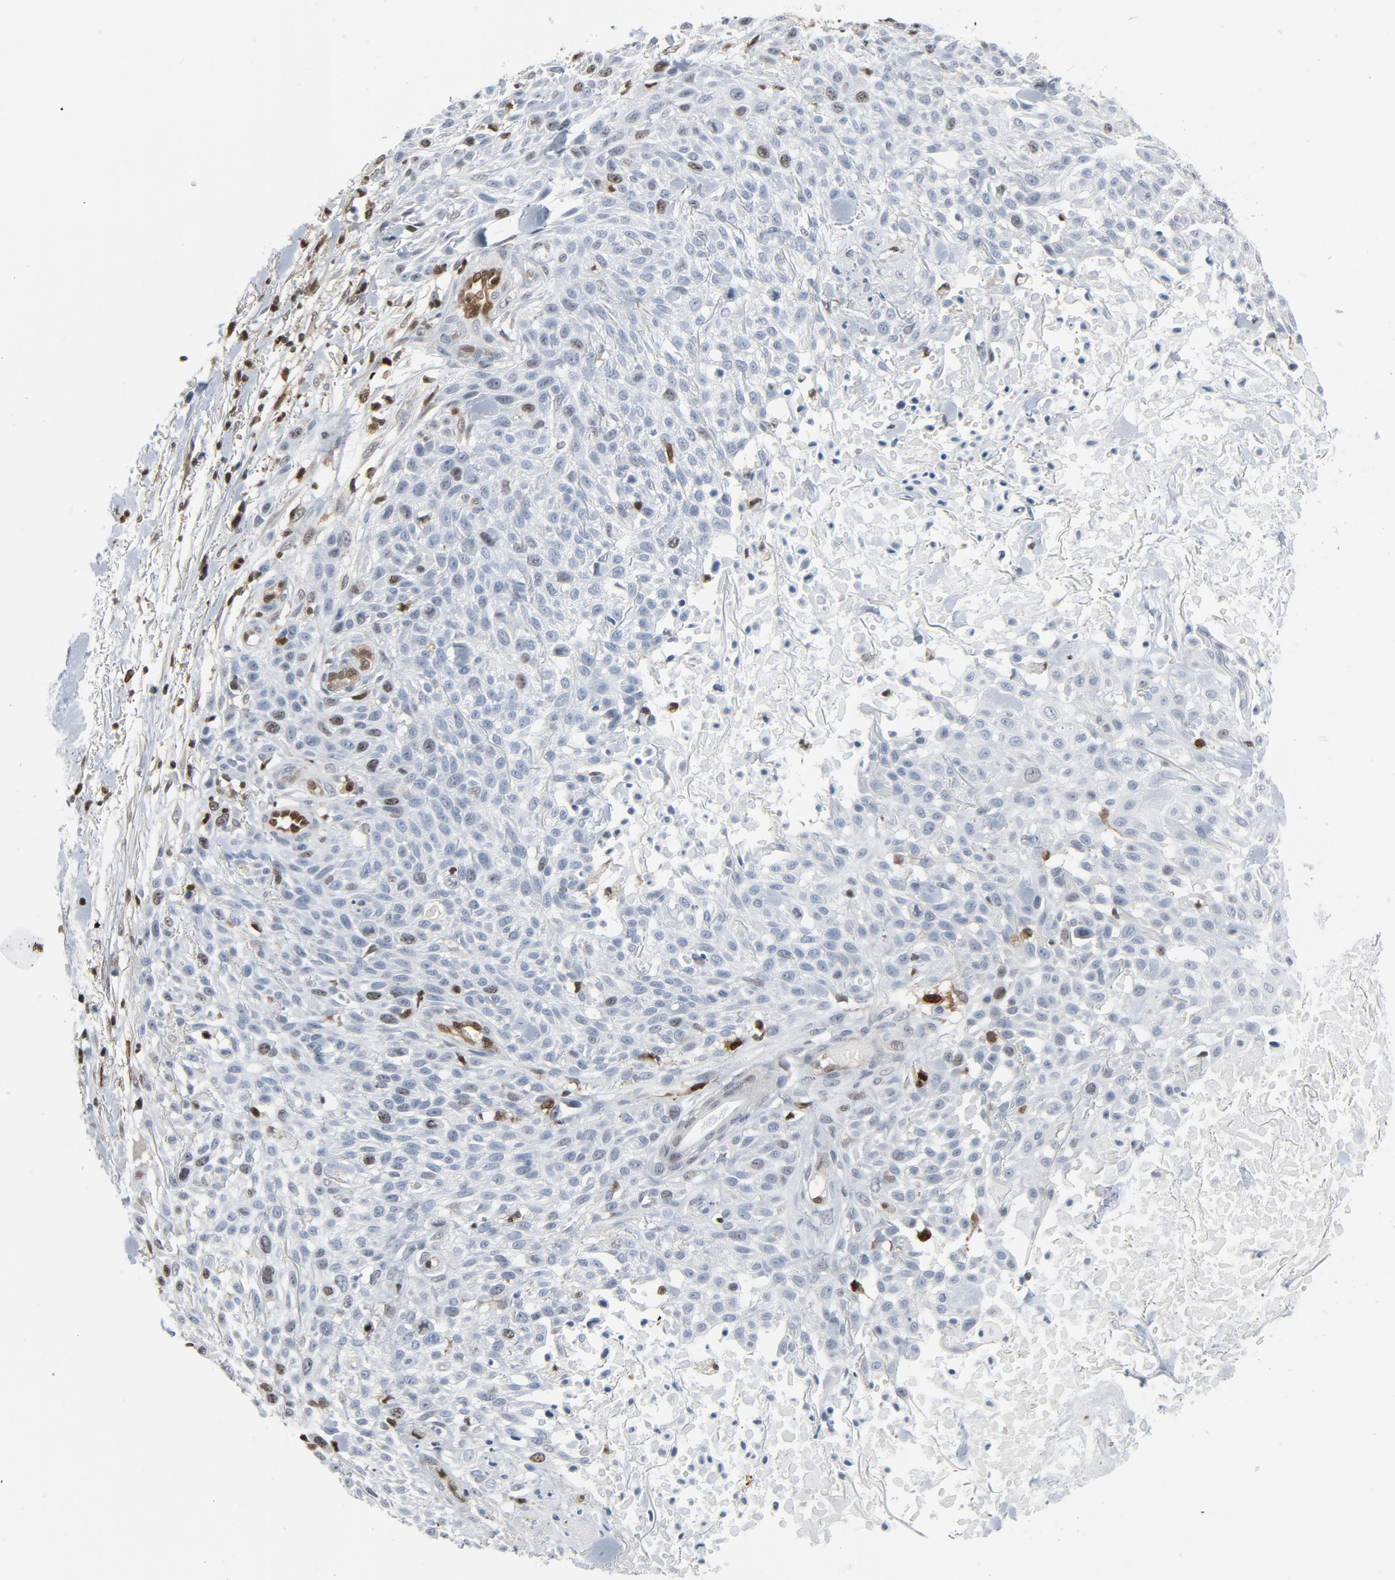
{"staining": {"intensity": "negative", "quantity": "none", "location": "none"}, "tissue": "skin cancer", "cell_type": "Tumor cells", "image_type": "cancer", "snomed": [{"axis": "morphology", "description": "Squamous cell carcinoma, NOS"}, {"axis": "topography", "description": "Skin"}], "caption": "A photomicrograph of human squamous cell carcinoma (skin) is negative for staining in tumor cells.", "gene": "STAT5A", "patient": {"sex": "female", "age": 42}}